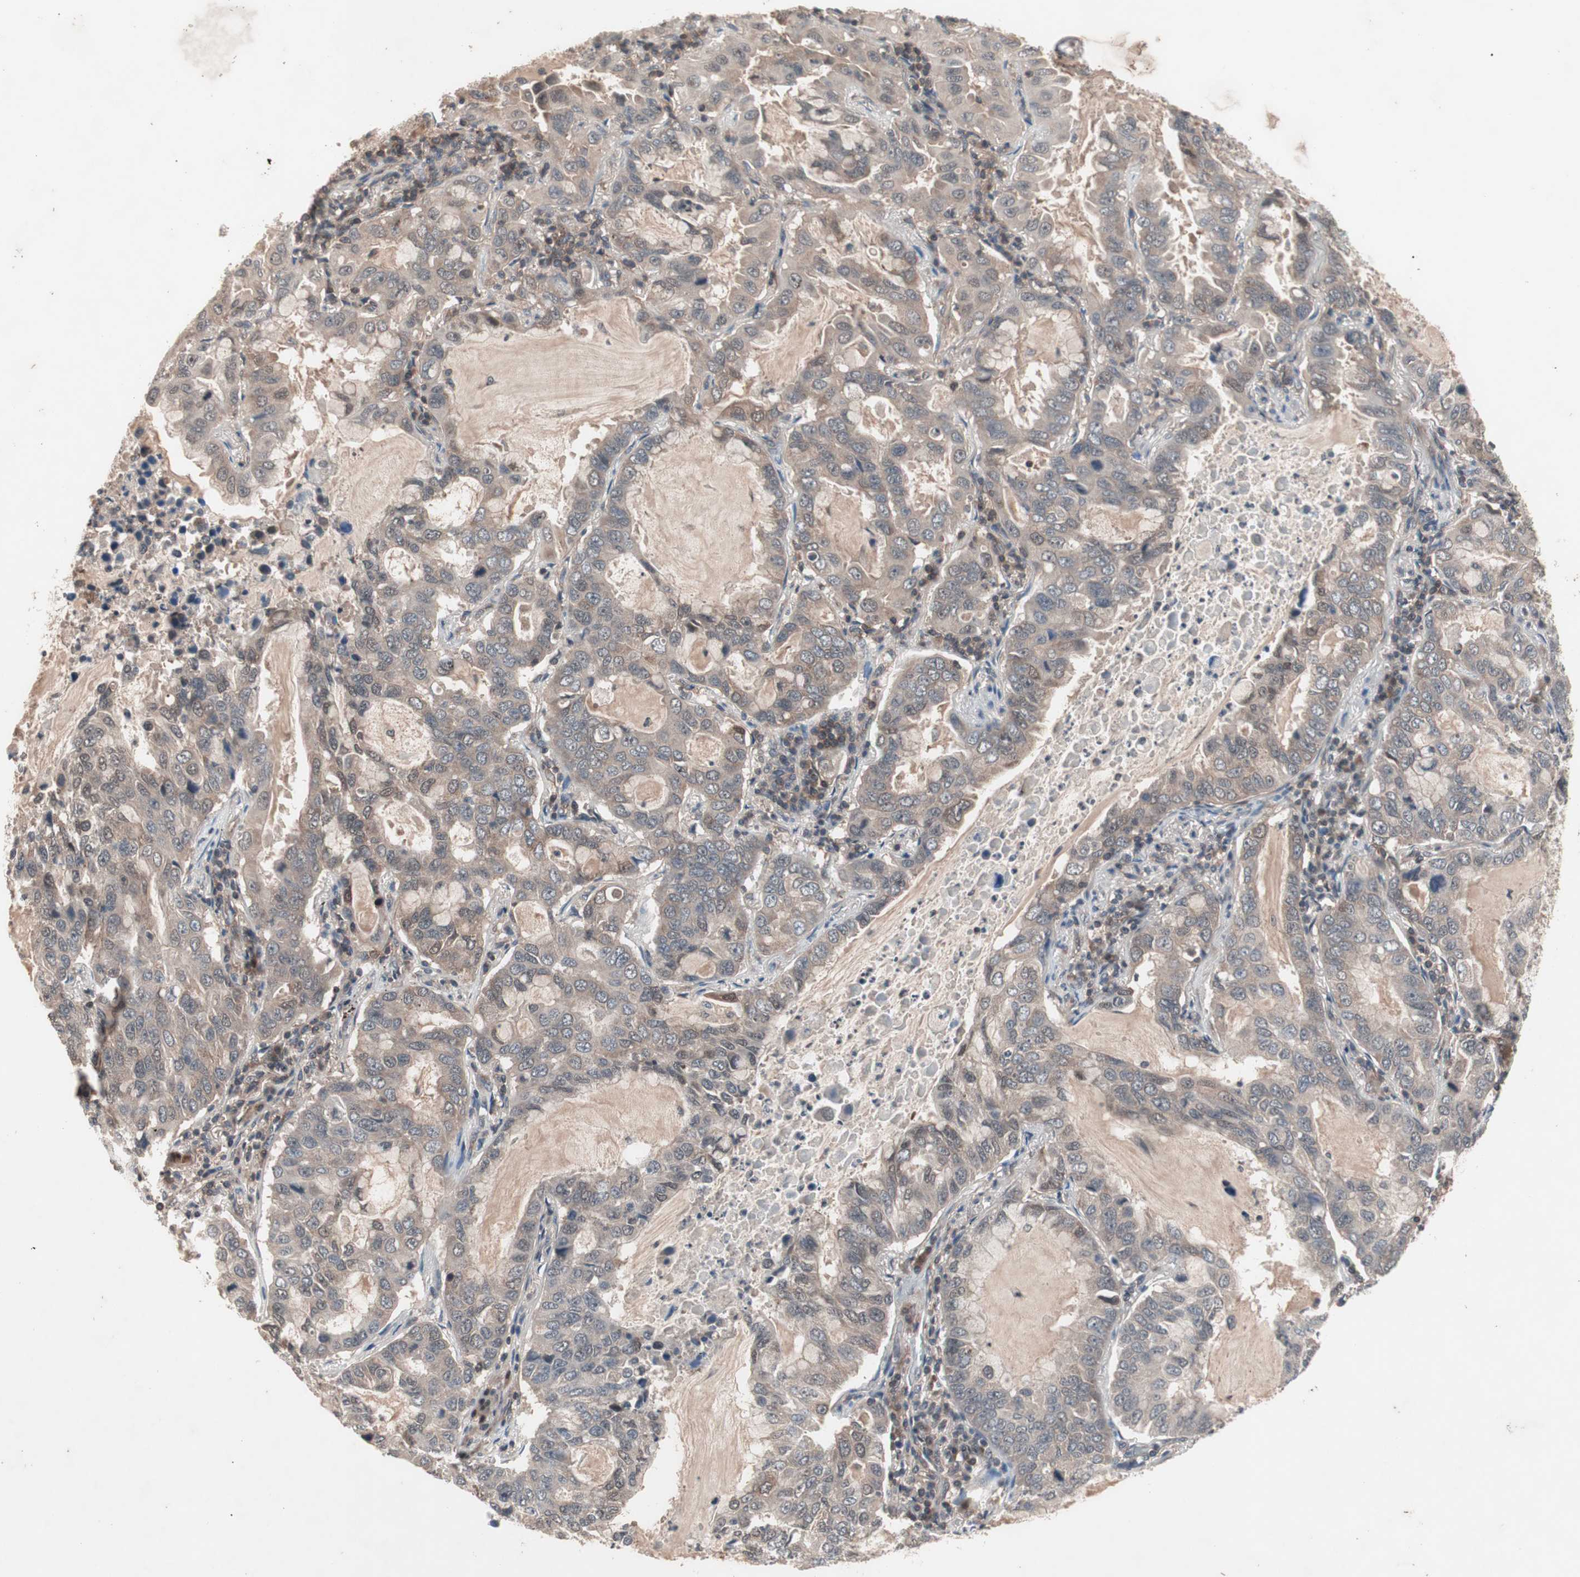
{"staining": {"intensity": "weak", "quantity": "<25%", "location": "cytoplasmic/membranous"}, "tissue": "lung cancer", "cell_type": "Tumor cells", "image_type": "cancer", "snomed": [{"axis": "morphology", "description": "Adenocarcinoma, NOS"}, {"axis": "topography", "description": "Lung"}], "caption": "DAB (3,3'-diaminobenzidine) immunohistochemical staining of human lung cancer (adenocarcinoma) reveals no significant expression in tumor cells. The staining was performed using DAB (3,3'-diaminobenzidine) to visualize the protein expression in brown, while the nuclei were stained in blue with hematoxylin (Magnification: 20x).", "gene": "IRS1", "patient": {"sex": "male", "age": 64}}